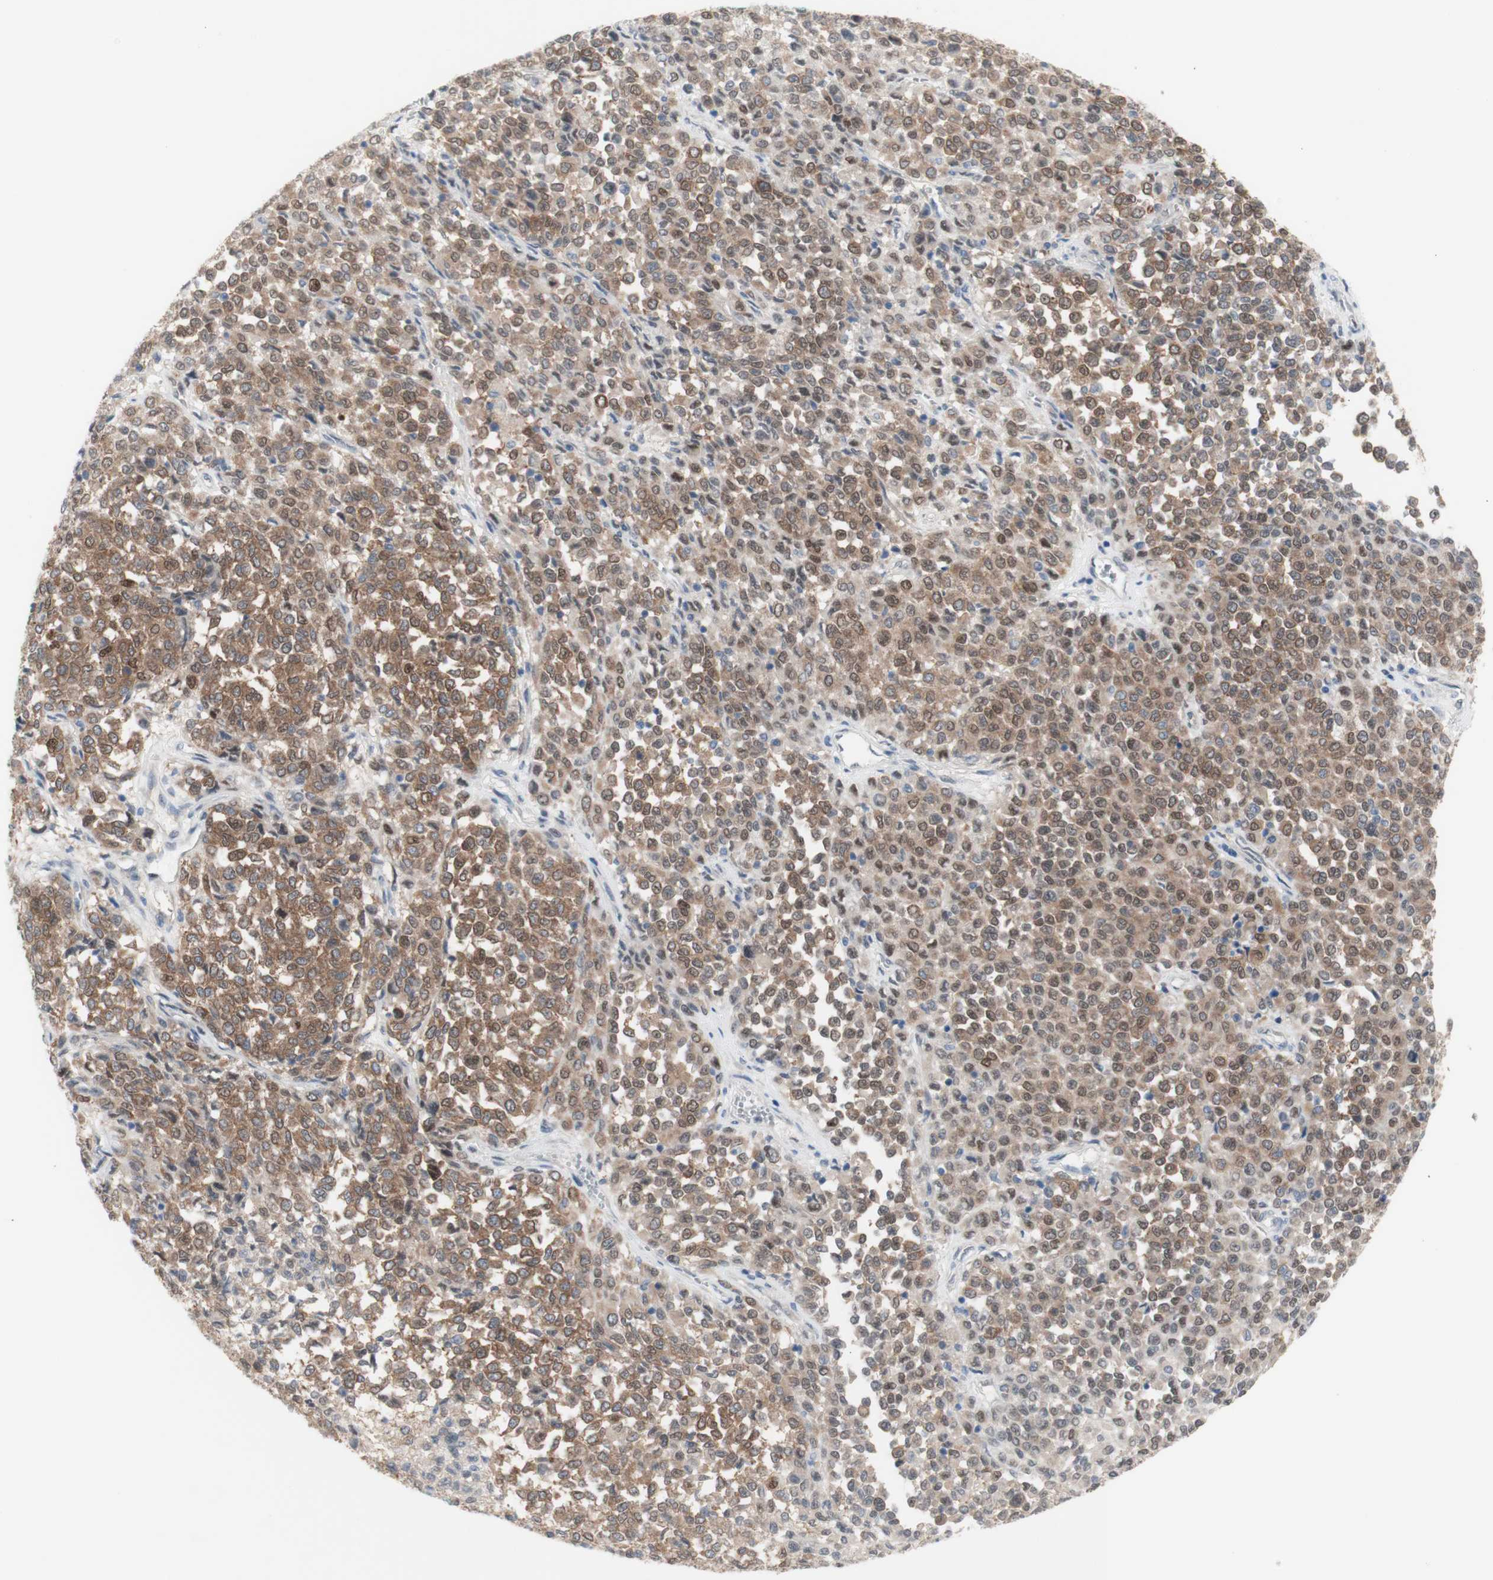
{"staining": {"intensity": "moderate", "quantity": ">75%", "location": "cytoplasmic/membranous"}, "tissue": "melanoma", "cell_type": "Tumor cells", "image_type": "cancer", "snomed": [{"axis": "morphology", "description": "Malignant melanoma, Metastatic site"}, {"axis": "topography", "description": "Pancreas"}], "caption": "Moderate cytoplasmic/membranous positivity for a protein is appreciated in about >75% of tumor cells of malignant melanoma (metastatic site) using immunohistochemistry.", "gene": "PRMT5", "patient": {"sex": "female", "age": 30}}